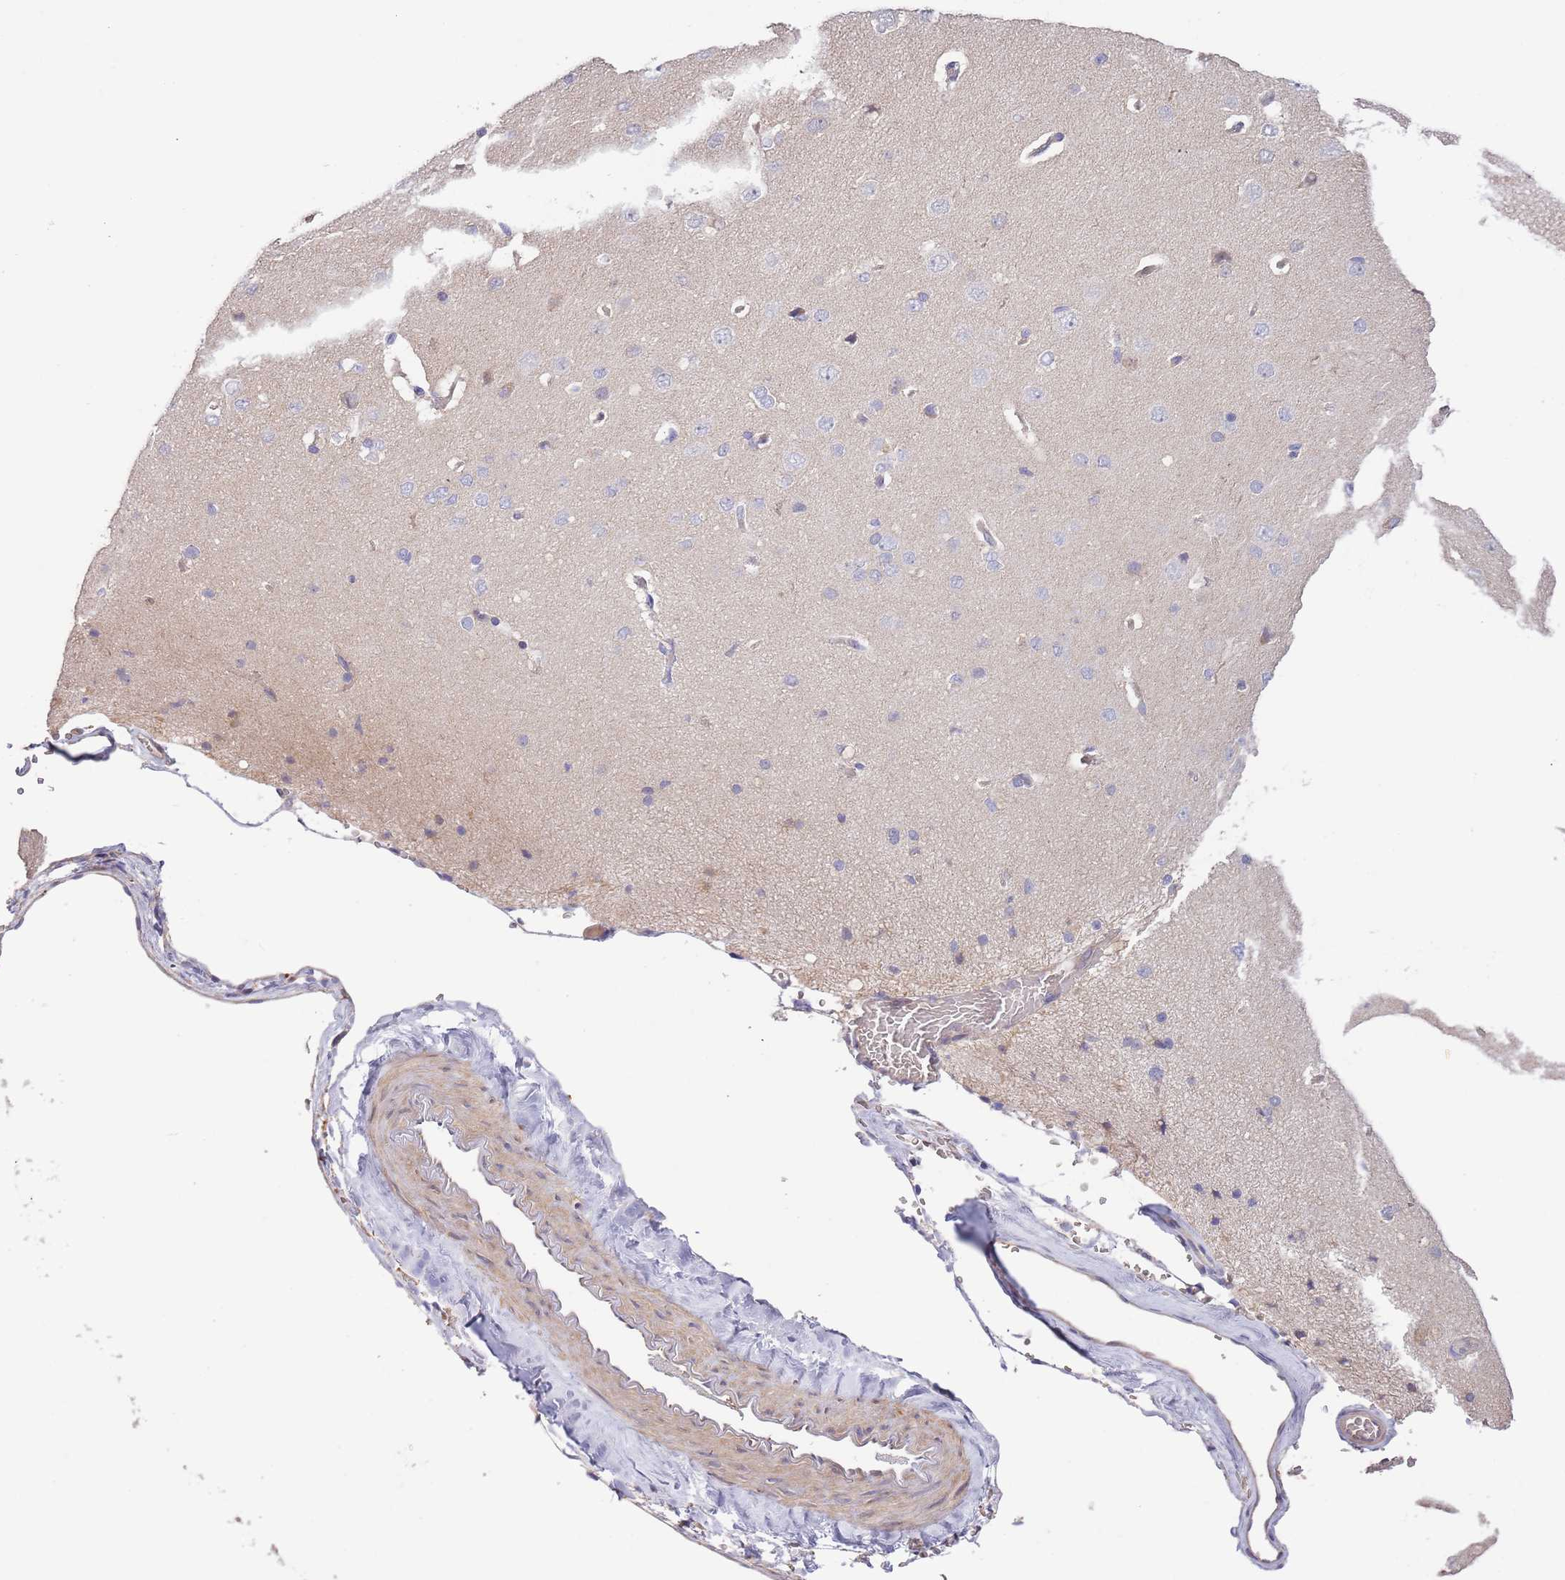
{"staining": {"intensity": "negative", "quantity": "none", "location": "none"}, "tissue": "cerebral cortex", "cell_type": "Endothelial cells", "image_type": "normal", "snomed": [{"axis": "morphology", "description": "Normal tissue, NOS"}, {"axis": "topography", "description": "Cerebral cortex"}], "caption": "High power microscopy histopathology image of an IHC micrograph of benign cerebral cortex, revealing no significant staining in endothelial cells.", "gene": "LIPJ", "patient": {"sex": "male", "age": 62}}